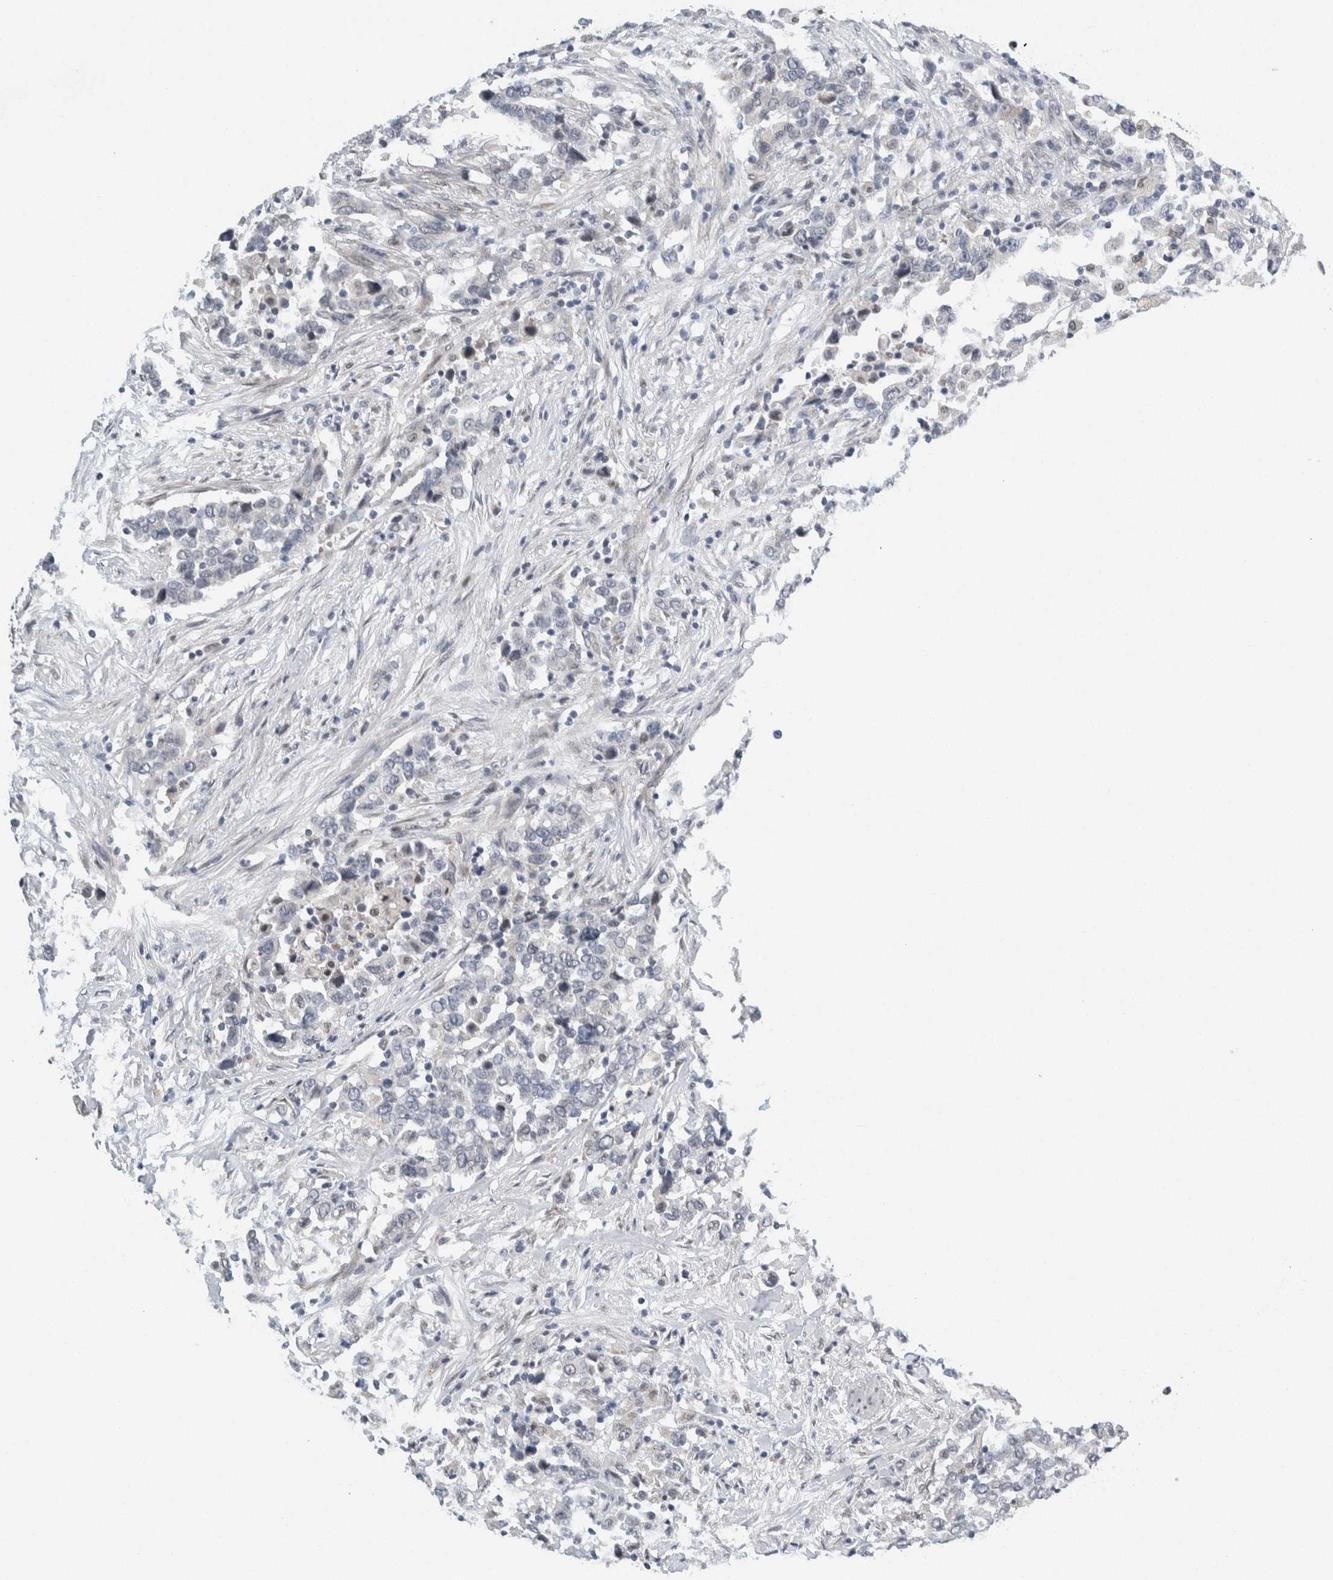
{"staining": {"intensity": "negative", "quantity": "none", "location": "none"}, "tissue": "urothelial cancer", "cell_type": "Tumor cells", "image_type": "cancer", "snomed": [{"axis": "morphology", "description": "Urothelial carcinoma, High grade"}, {"axis": "topography", "description": "Urinary bladder"}], "caption": "Immunohistochemistry (IHC) micrograph of high-grade urothelial carcinoma stained for a protein (brown), which demonstrates no positivity in tumor cells.", "gene": "NEUROD1", "patient": {"sex": "male", "age": 61}}